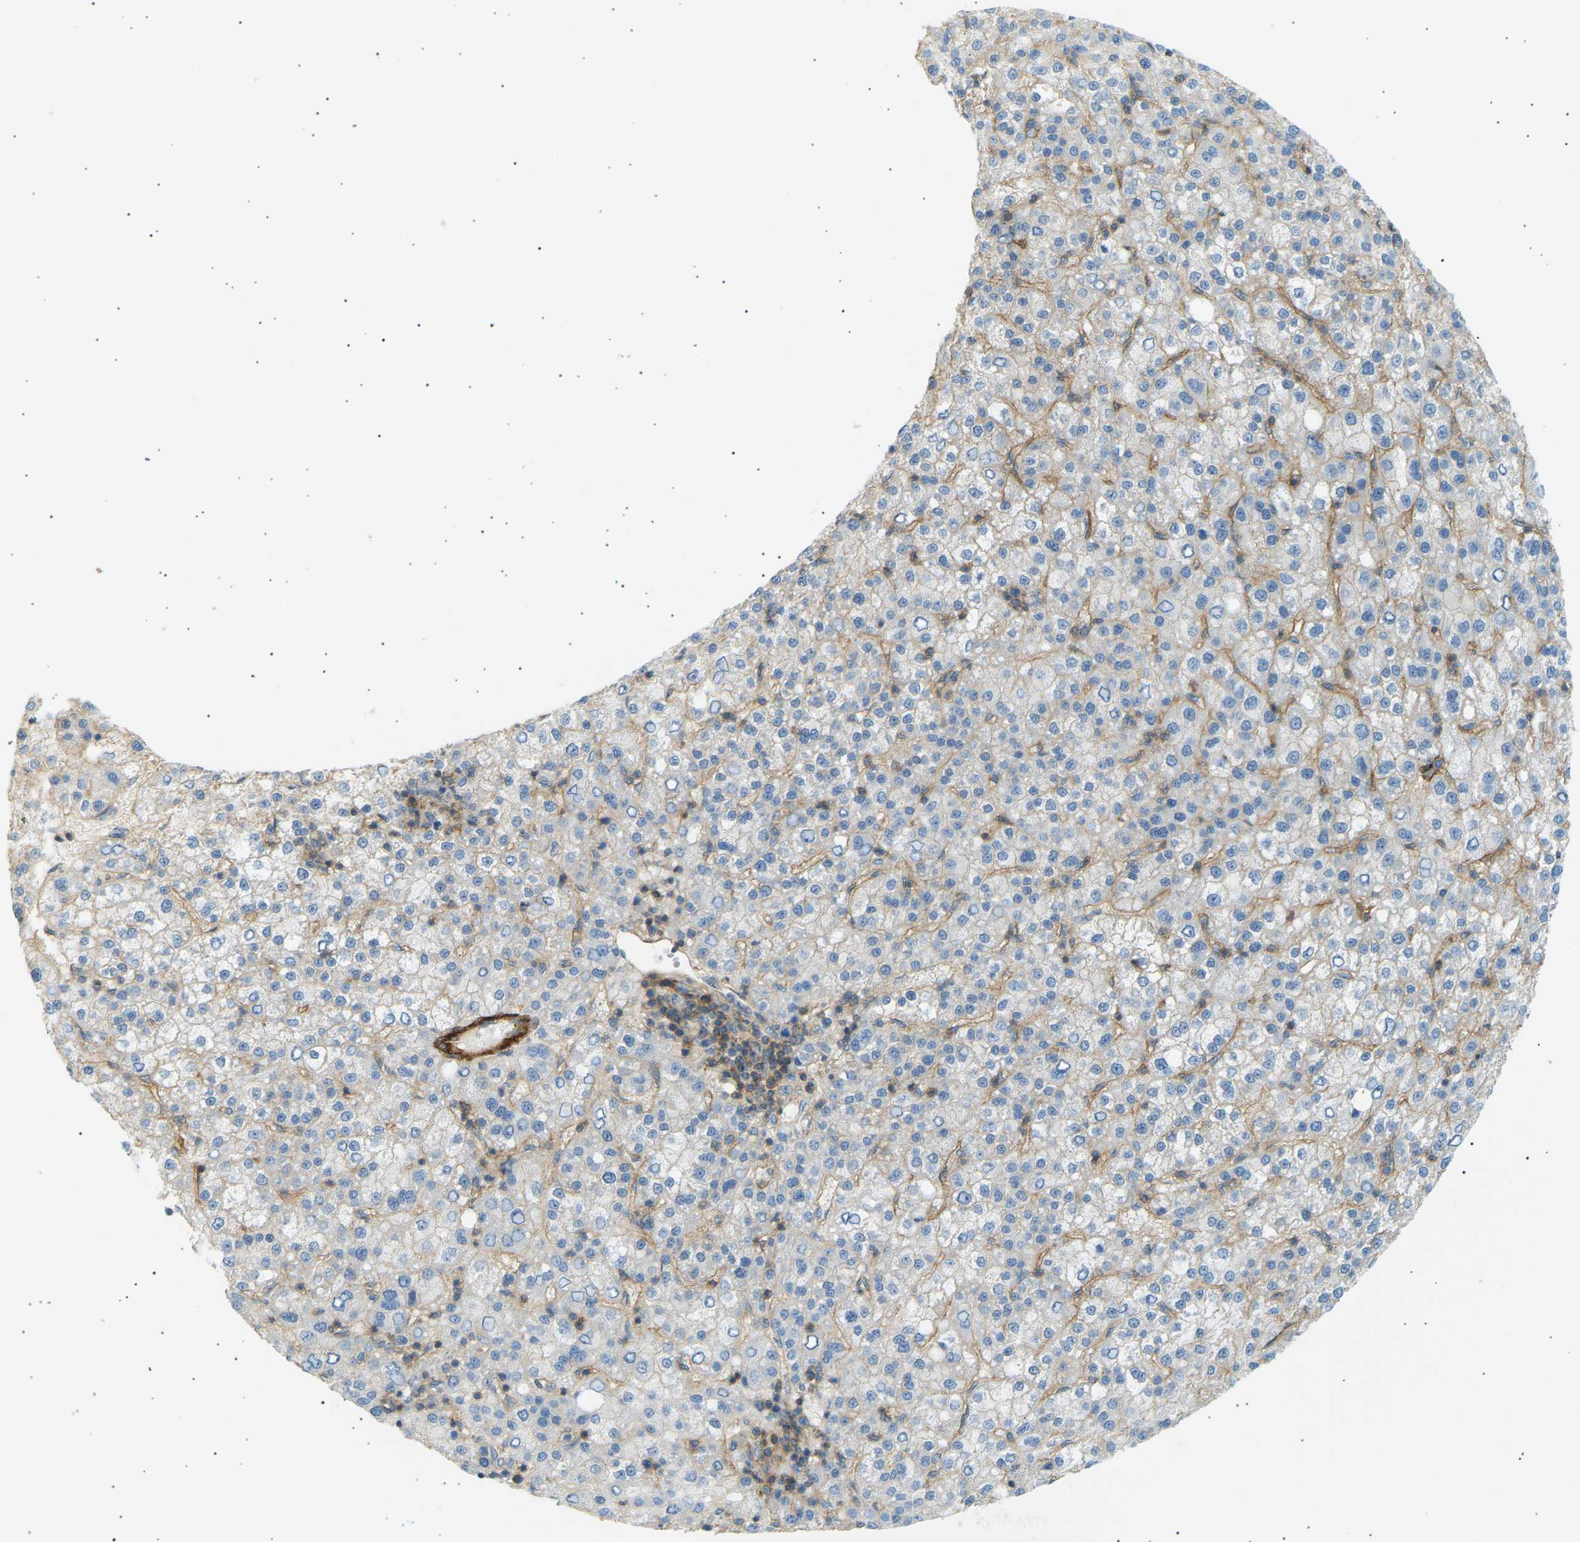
{"staining": {"intensity": "negative", "quantity": "none", "location": "none"}, "tissue": "liver cancer", "cell_type": "Tumor cells", "image_type": "cancer", "snomed": [{"axis": "morphology", "description": "Carcinoma, Hepatocellular, NOS"}, {"axis": "topography", "description": "Liver"}], "caption": "This is an immunohistochemistry photomicrograph of hepatocellular carcinoma (liver). There is no expression in tumor cells.", "gene": "ATP2B4", "patient": {"sex": "female", "age": 58}}